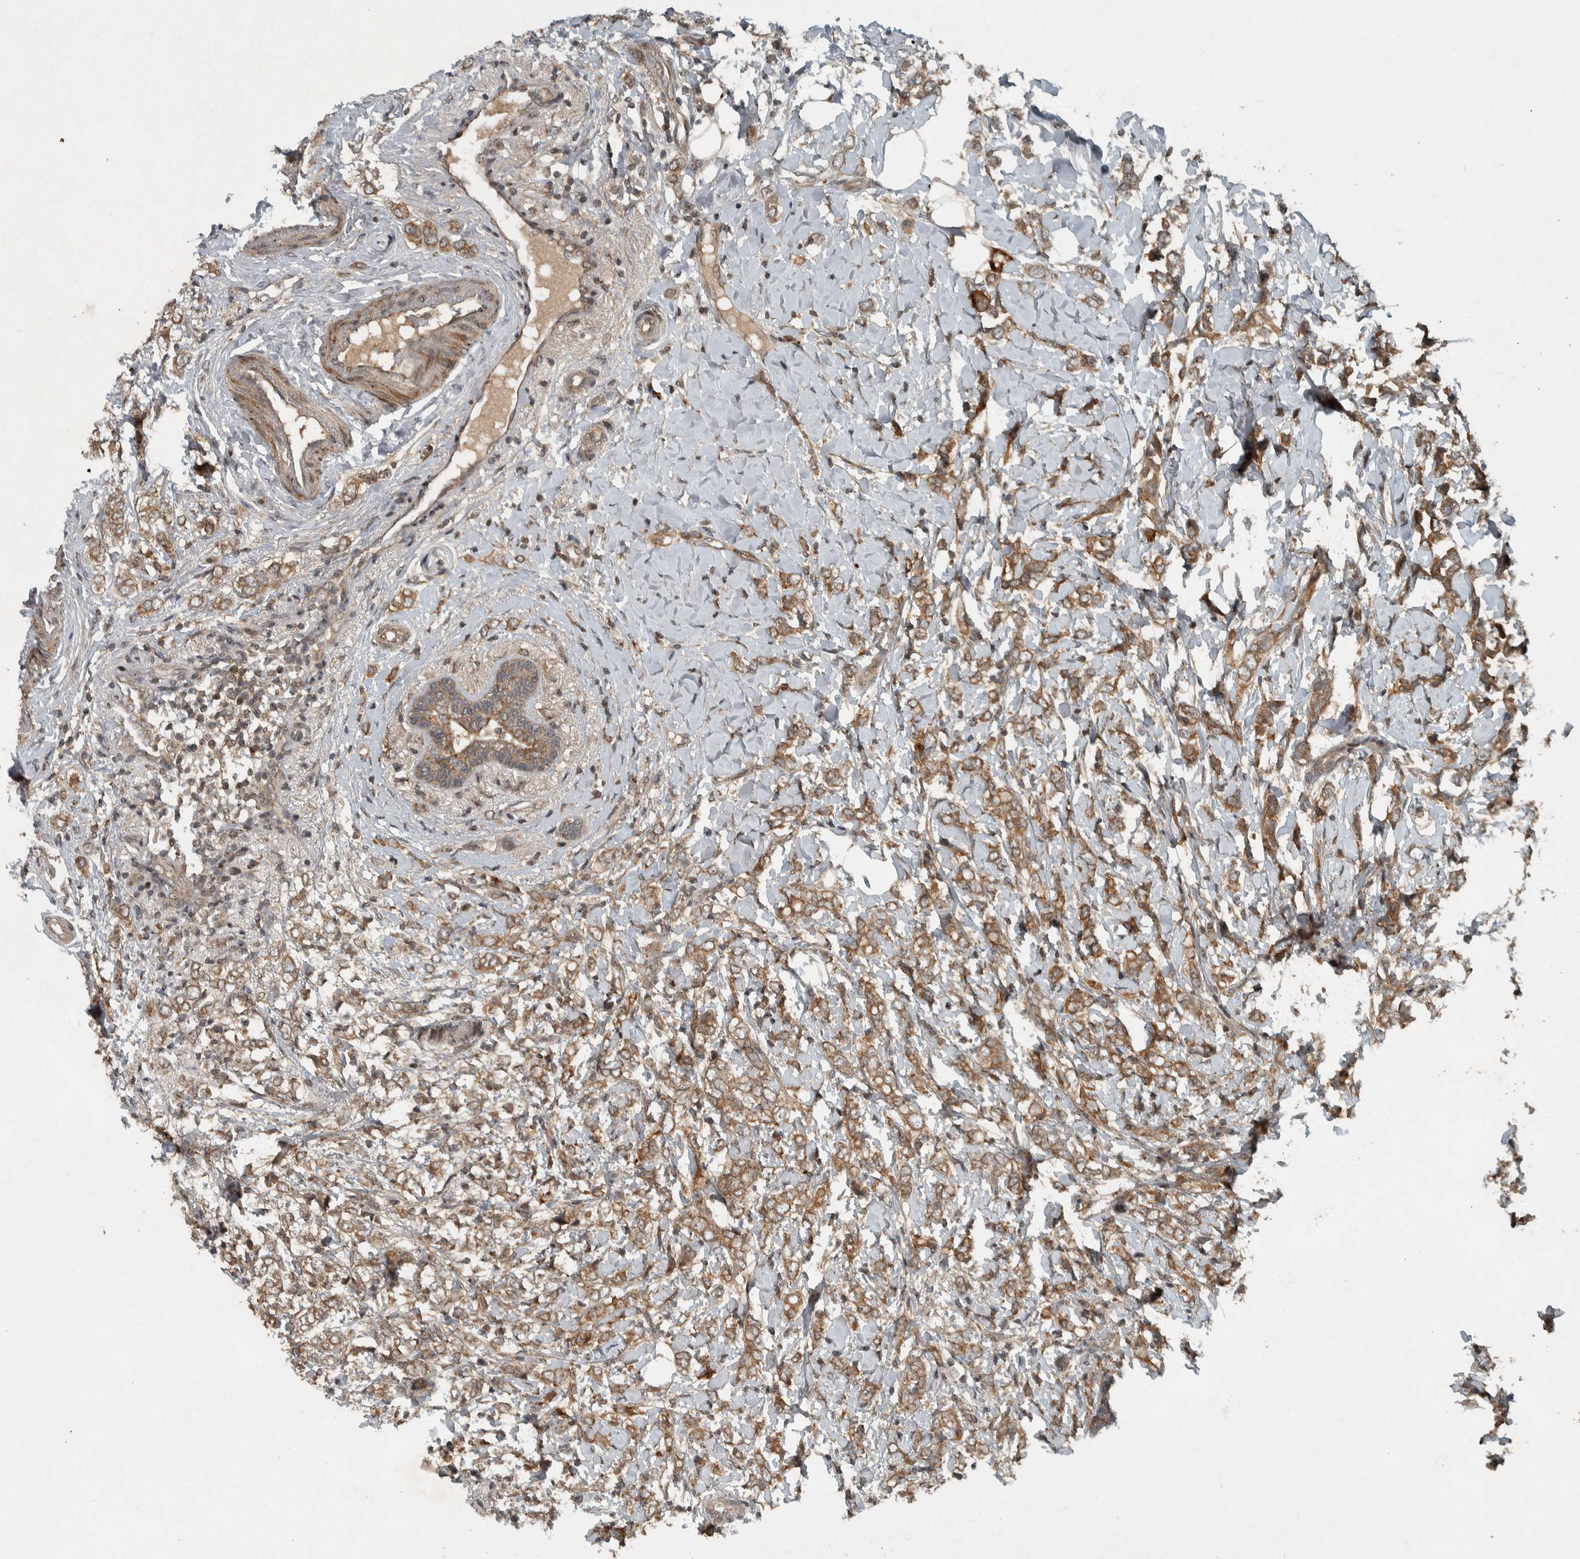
{"staining": {"intensity": "moderate", "quantity": ">75%", "location": "cytoplasmic/membranous"}, "tissue": "breast cancer", "cell_type": "Tumor cells", "image_type": "cancer", "snomed": [{"axis": "morphology", "description": "Normal tissue, NOS"}, {"axis": "morphology", "description": "Lobular carcinoma"}, {"axis": "topography", "description": "Breast"}], "caption": "Immunohistochemistry staining of breast cancer (lobular carcinoma), which reveals medium levels of moderate cytoplasmic/membranous expression in approximately >75% of tumor cells indicating moderate cytoplasmic/membranous protein positivity. The staining was performed using DAB (brown) for protein detection and nuclei were counterstained in hematoxylin (blue).", "gene": "KIFAP3", "patient": {"sex": "female", "age": 47}}